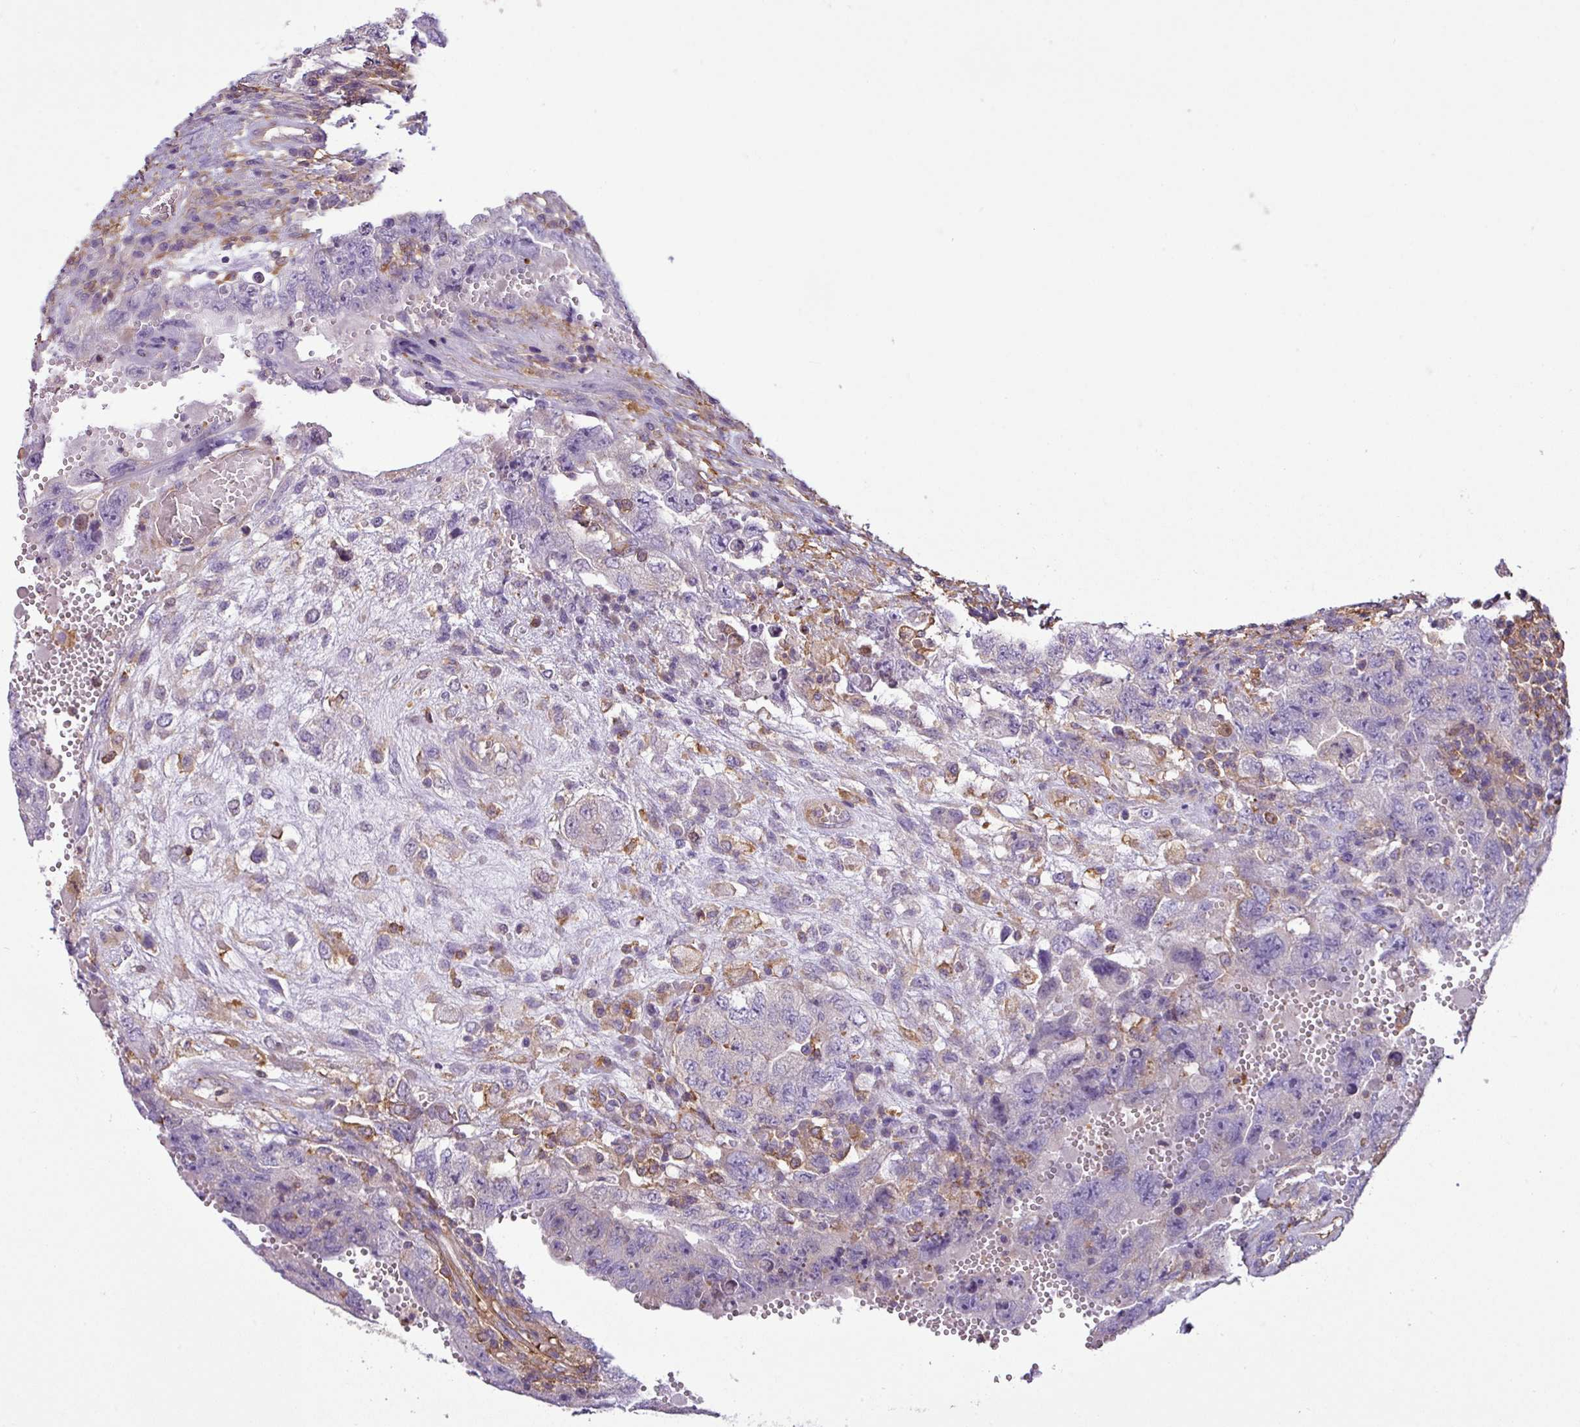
{"staining": {"intensity": "negative", "quantity": "none", "location": "none"}, "tissue": "testis cancer", "cell_type": "Tumor cells", "image_type": "cancer", "snomed": [{"axis": "morphology", "description": "Carcinoma, Embryonal, NOS"}, {"axis": "topography", "description": "Testis"}], "caption": "There is no significant positivity in tumor cells of testis cancer (embryonal carcinoma).", "gene": "XNDC1N", "patient": {"sex": "male", "age": 26}}